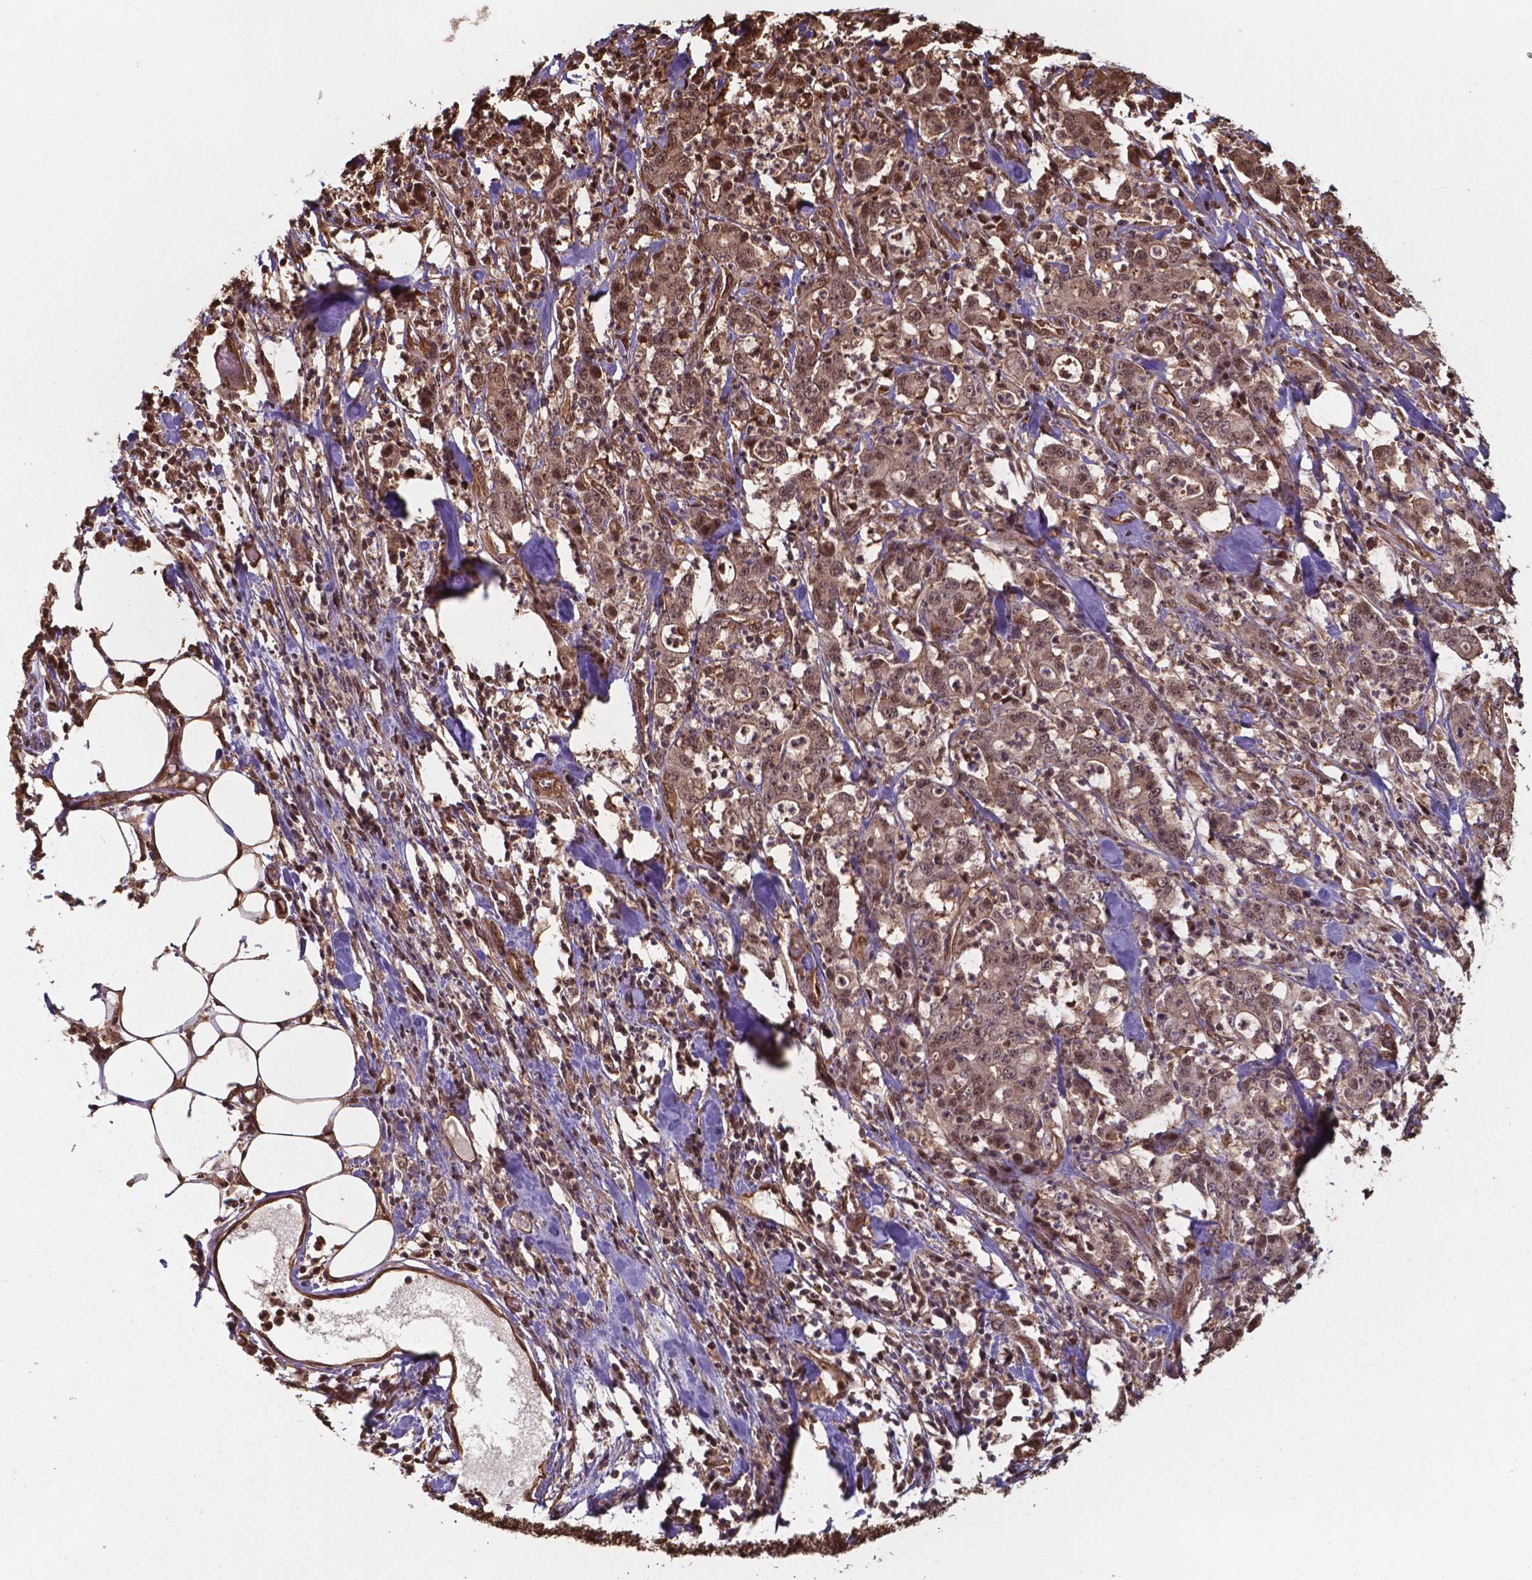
{"staining": {"intensity": "moderate", "quantity": ">75%", "location": "cytoplasmic/membranous,nuclear"}, "tissue": "stomach cancer", "cell_type": "Tumor cells", "image_type": "cancer", "snomed": [{"axis": "morphology", "description": "Adenocarcinoma, NOS"}, {"axis": "topography", "description": "Stomach, upper"}], "caption": "Stomach adenocarcinoma was stained to show a protein in brown. There is medium levels of moderate cytoplasmic/membranous and nuclear staining in about >75% of tumor cells. (DAB (3,3'-diaminobenzidine) IHC with brightfield microscopy, high magnification).", "gene": "CHP2", "patient": {"sex": "male", "age": 68}}